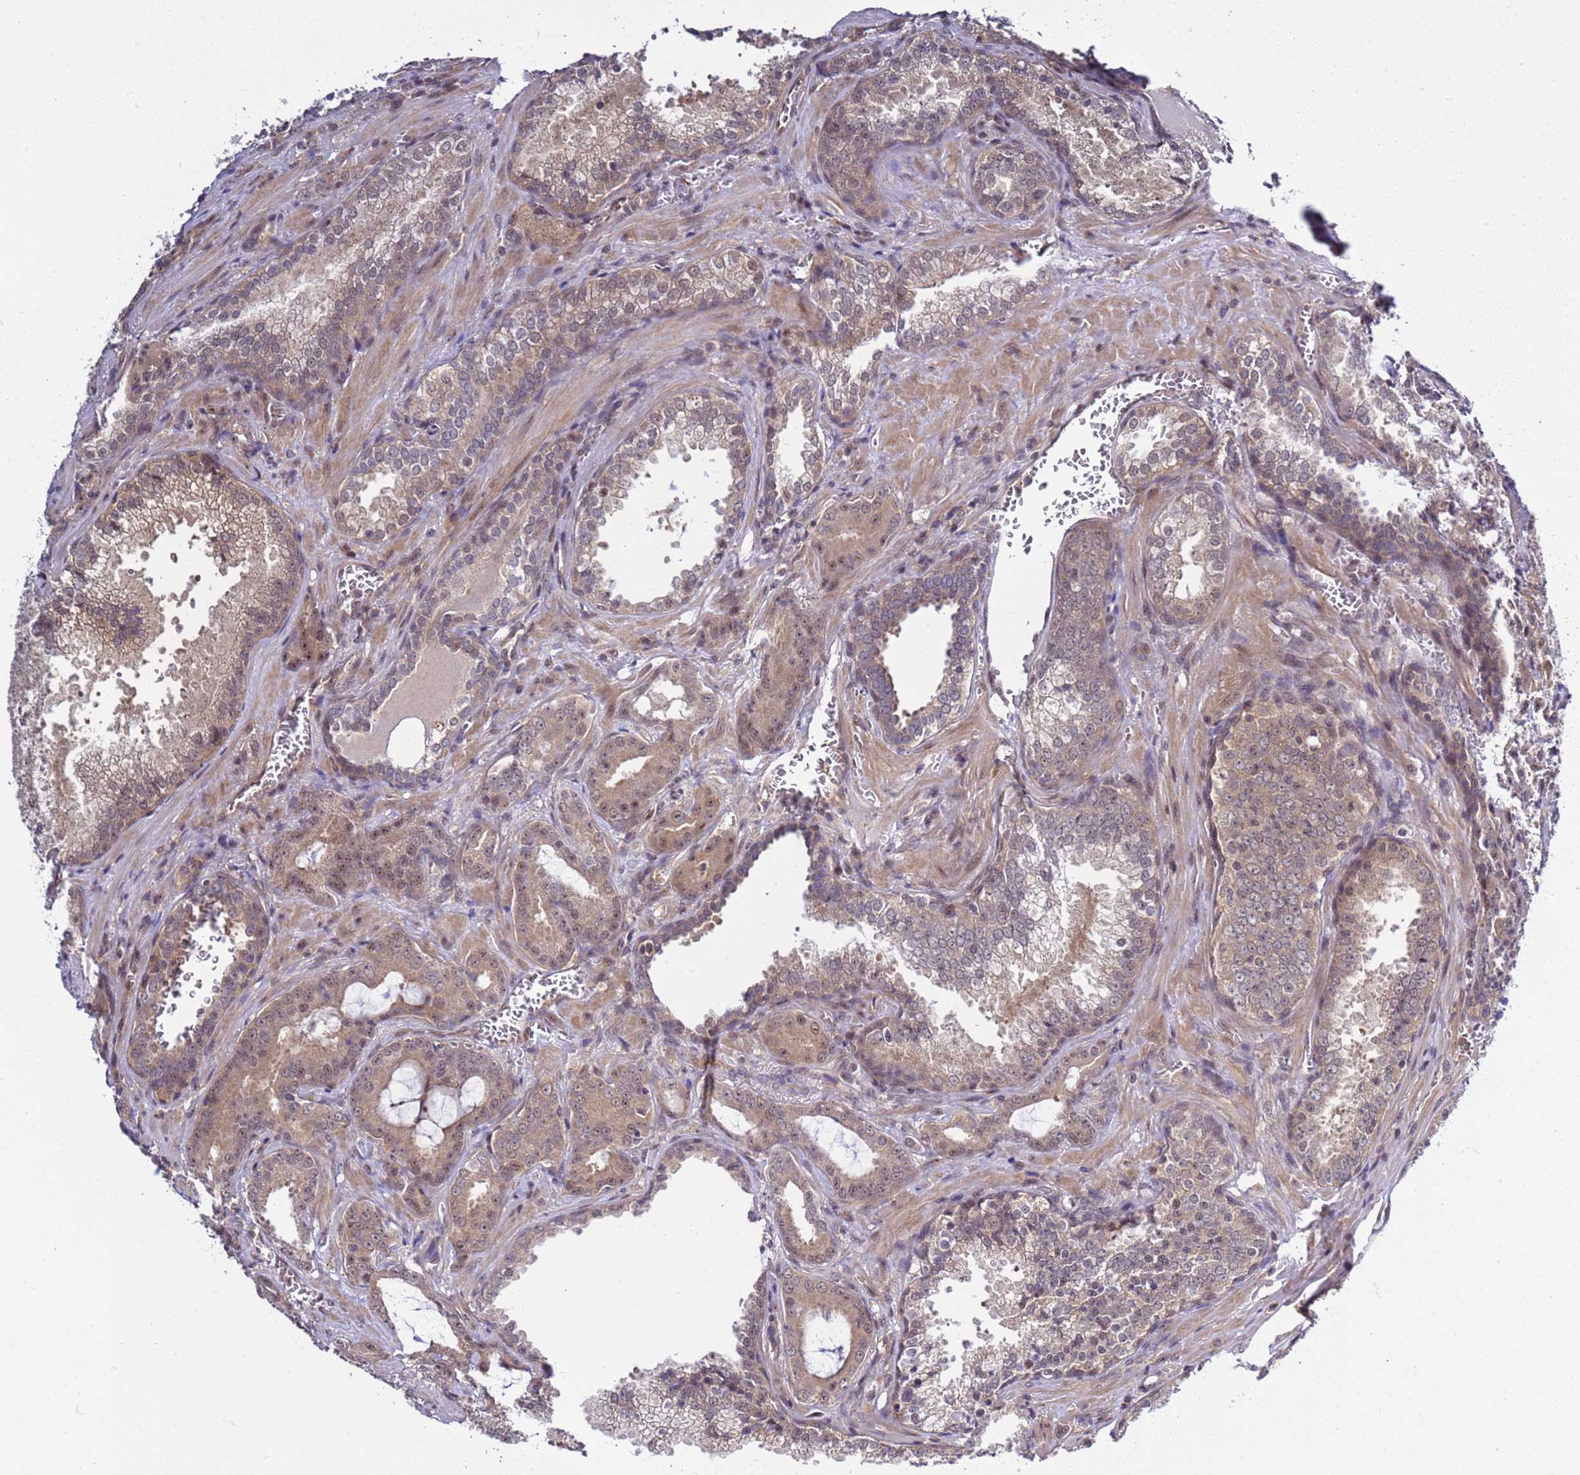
{"staining": {"intensity": "moderate", "quantity": ">75%", "location": "cytoplasmic/membranous,nuclear"}, "tissue": "prostate cancer", "cell_type": "Tumor cells", "image_type": "cancer", "snomed": [{"axis": "morphology", "description": "Adenocarcinoma, High grade"}, {"axis": "topography", "description": "Prostate"}], "caption": "An immunohistochemistry (IHC) photomicrograph of neoplastic tissue is shown. Protein staining in brown highlights moderate cytoplasmic/membranous and nuclear positivity in prostate cancer within tumor cells.", "gene": "GEN1", "patient": {"sex": "male", "age": 72}}